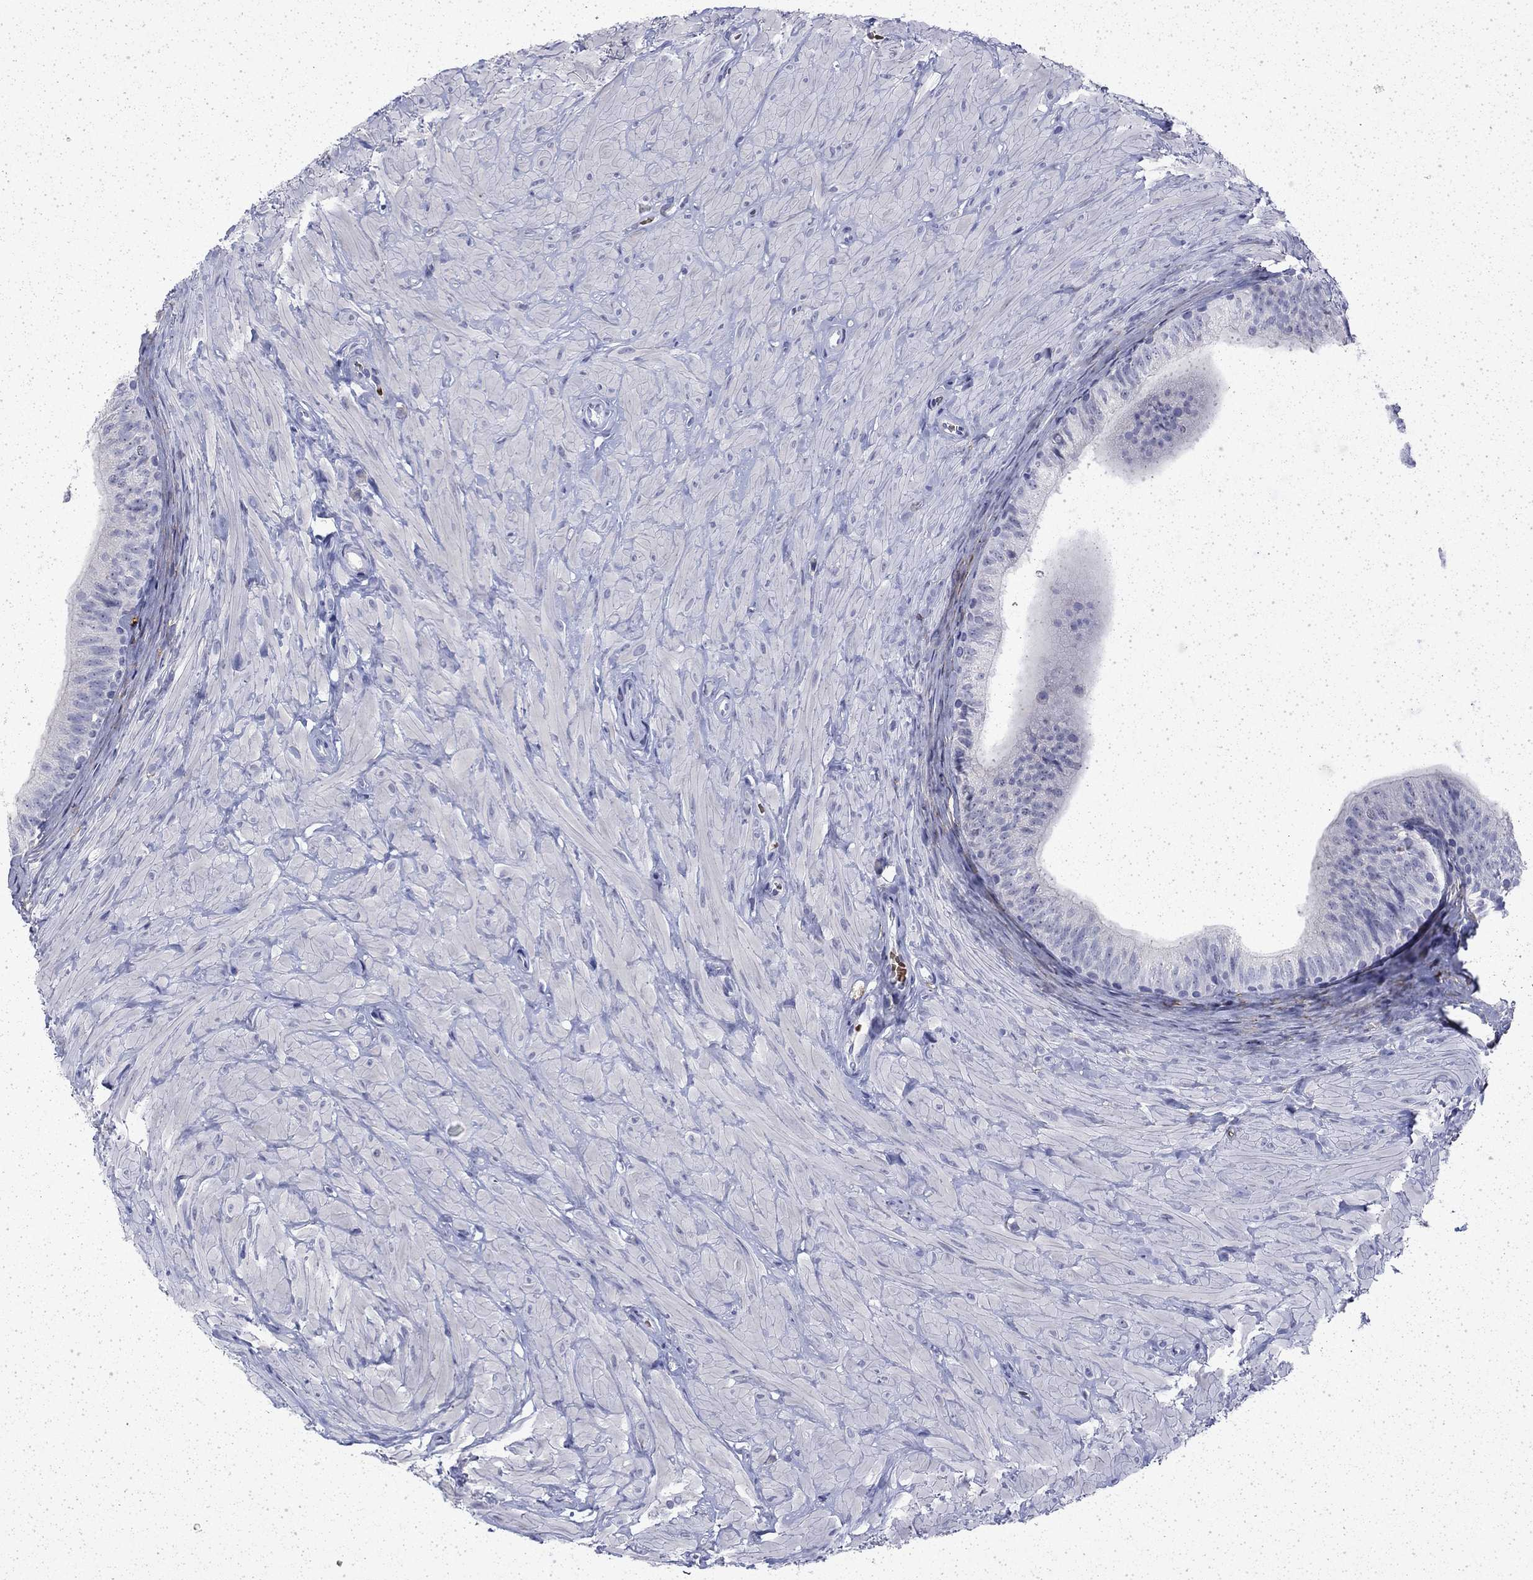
{"staining": {"intensity": "negative", "quantity": "none", "location": "none"}, "tissue": "epididymis", "cell_type": "Glandular cells", "image_type": "normal", "snomed": [{"axis": "morphology", "description": "Normal tissue, NOS"}, {"axis": "topography", "description": "Epididymis"}, {"axis": "topography", "description": "Vas deferens"}], "caption": "Image shows no significant protein expression in glandular cells of benign epididymis. Brightfield microscopy of immunohistochemistry (IHC) stained with DAB (brown) and hematoxylin (blue), captured at high magnification.", "gene": "ENPP6", "patient": {"sex": "male", "age": 23}}